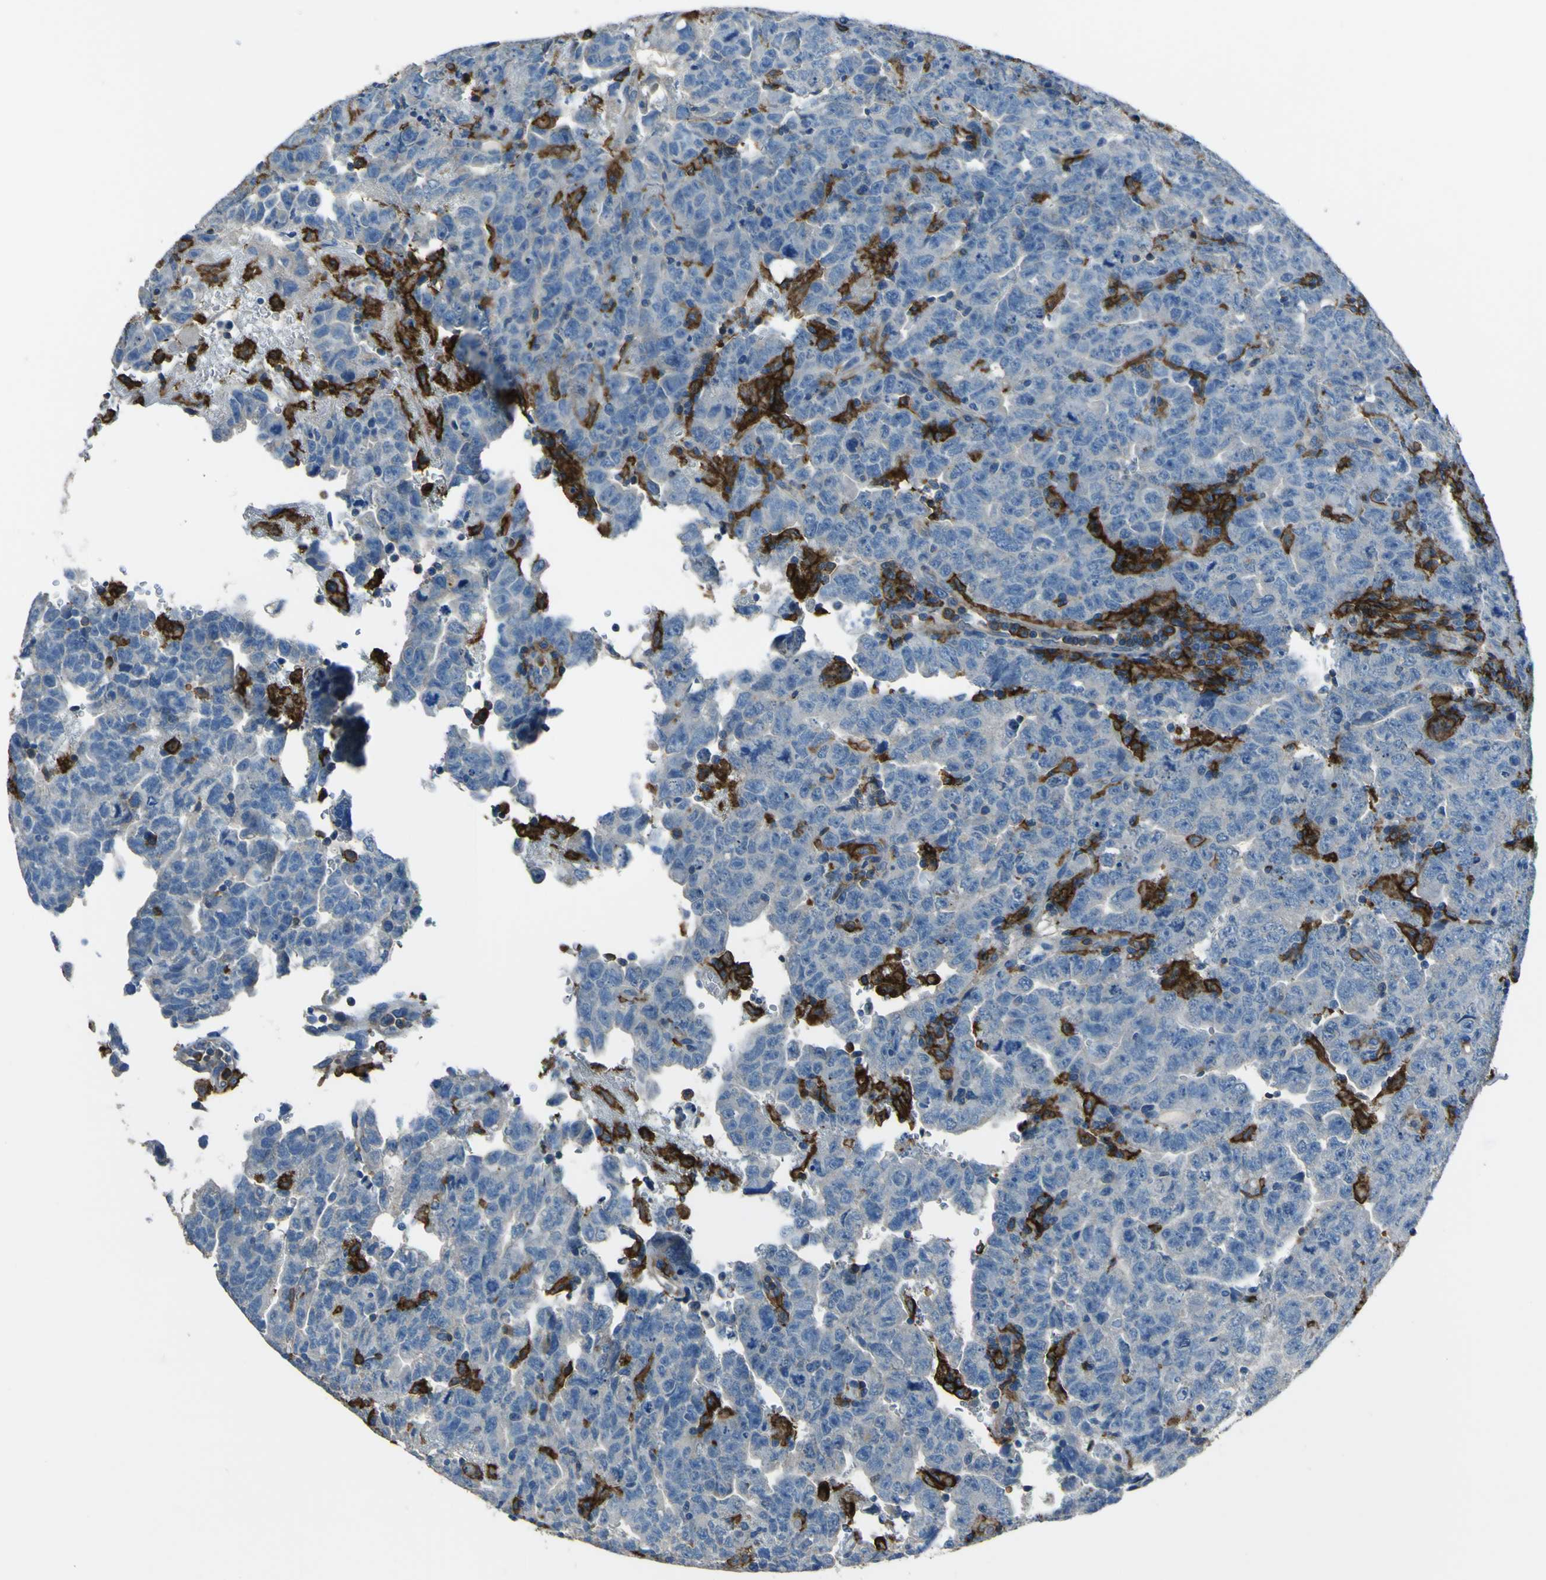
{"staining": {"intensity": "negative", "quantity": "none", "location": "none"}, "tissue": "testis cancer", "cell_type": "Tumor cells", "image_type": "cancer", "snomed": [{"axis": "morphology", "description": "Carcinoma, Embryonal, NOS"}, {"axis": "topography", "description": "Testis"}], "caption": "High power microscopy image of an immunohistochemistry photomicrograph of testis embryonal carcinoma, revealing no significant expression in tumor cells.", "gene": "LAIR1", "patient": {"sex": "male", "age": 28}}